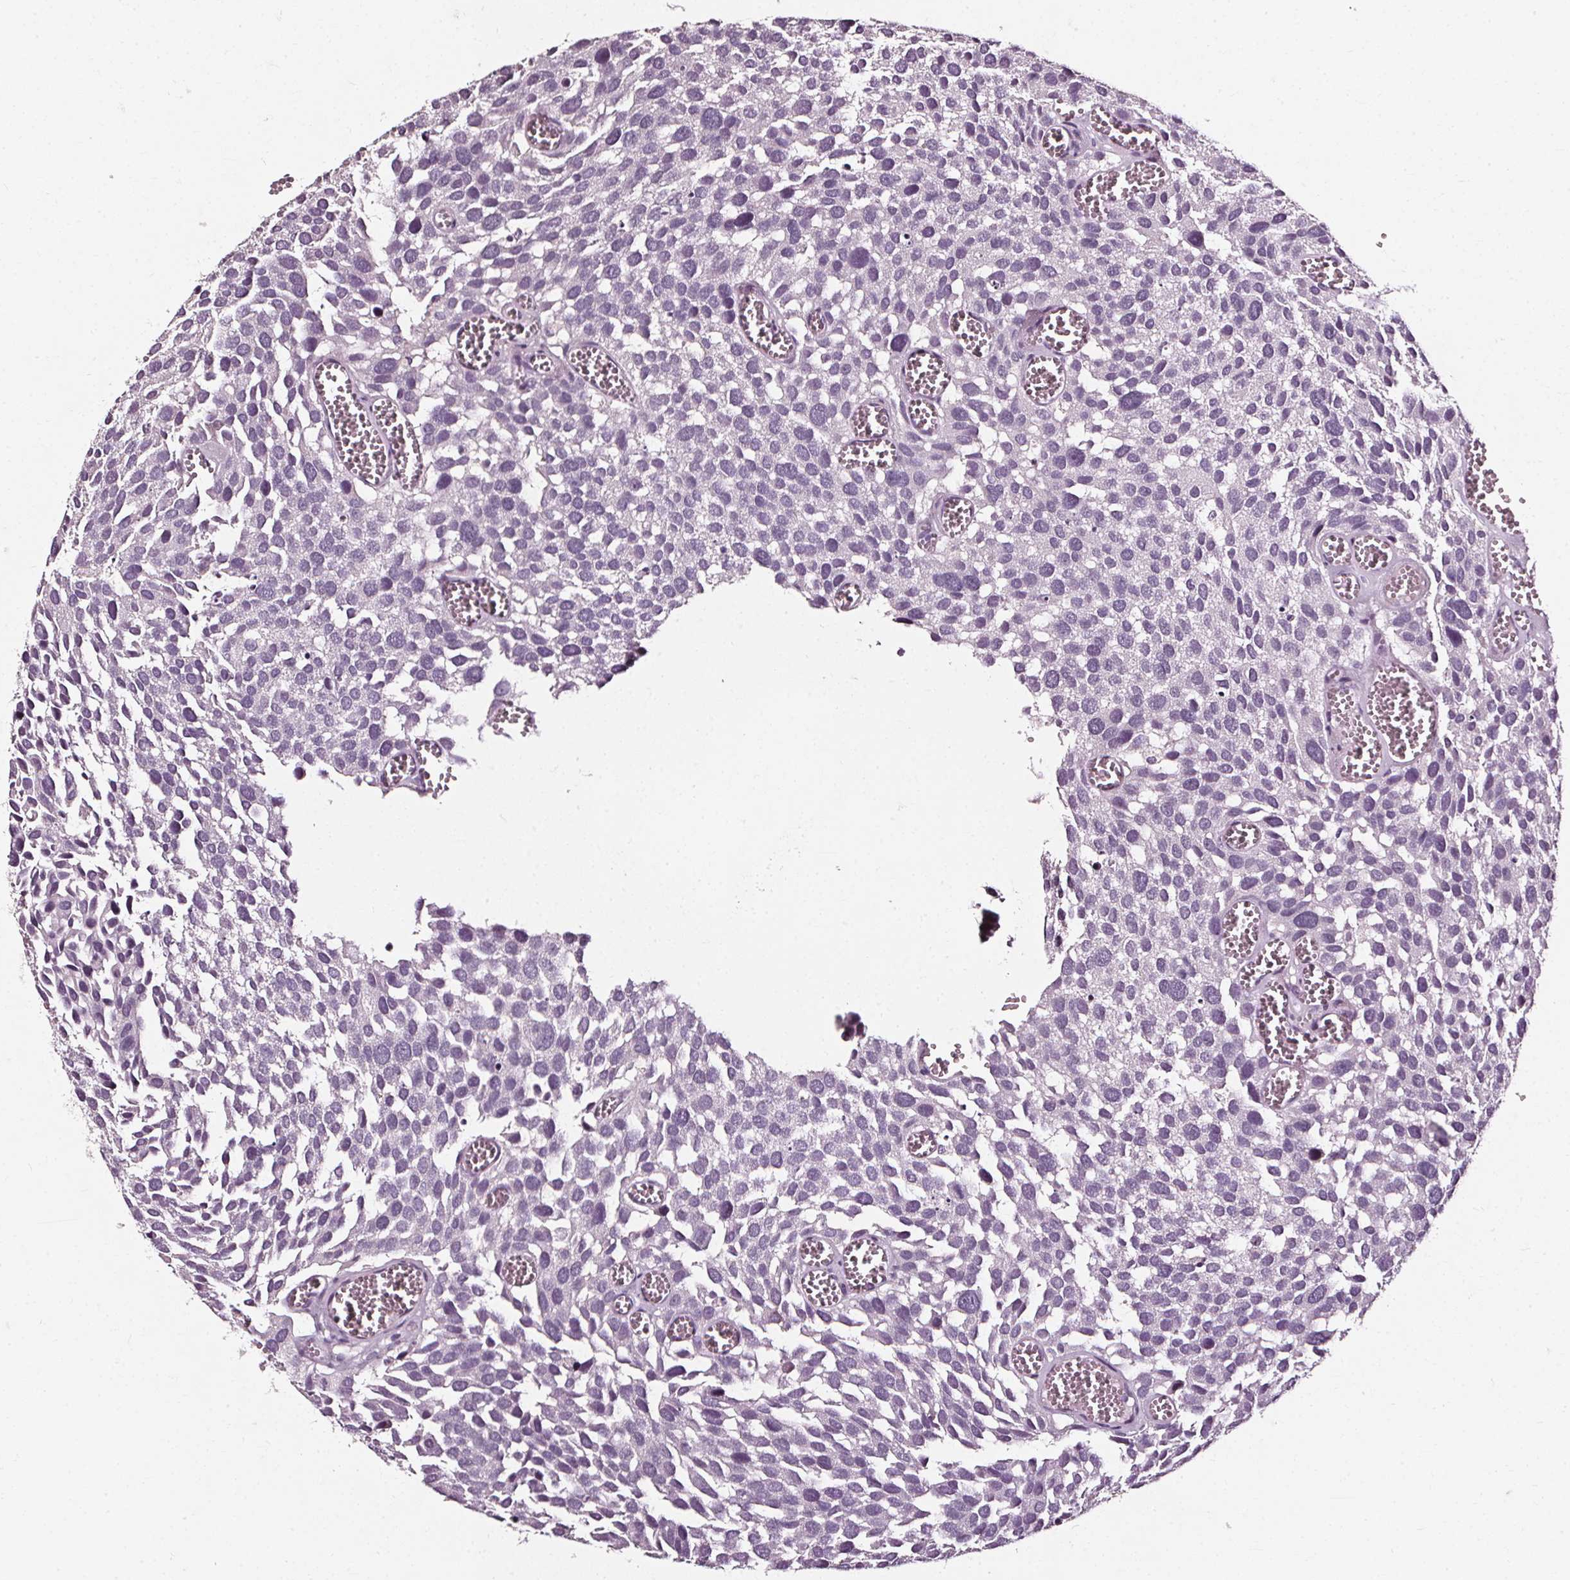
{"staining": {"intensity": "negative", "quantity": "none", "location": "none"}, "tissue": "urothelial cancer", "cell_type": "Tumor cells", "image_type": "cancer", "snomed": [{"axis": "morphology", "description": "Urothelial carcinoma, Low grade"}, {"axis": "topography", "description": "Urinary bladder"}], "caption": "Tumor cells show no significant expression in low-grade urothelial carcinoma.", "gene": "DEFA5", "patient": {"sex": "female", "age": 69}}